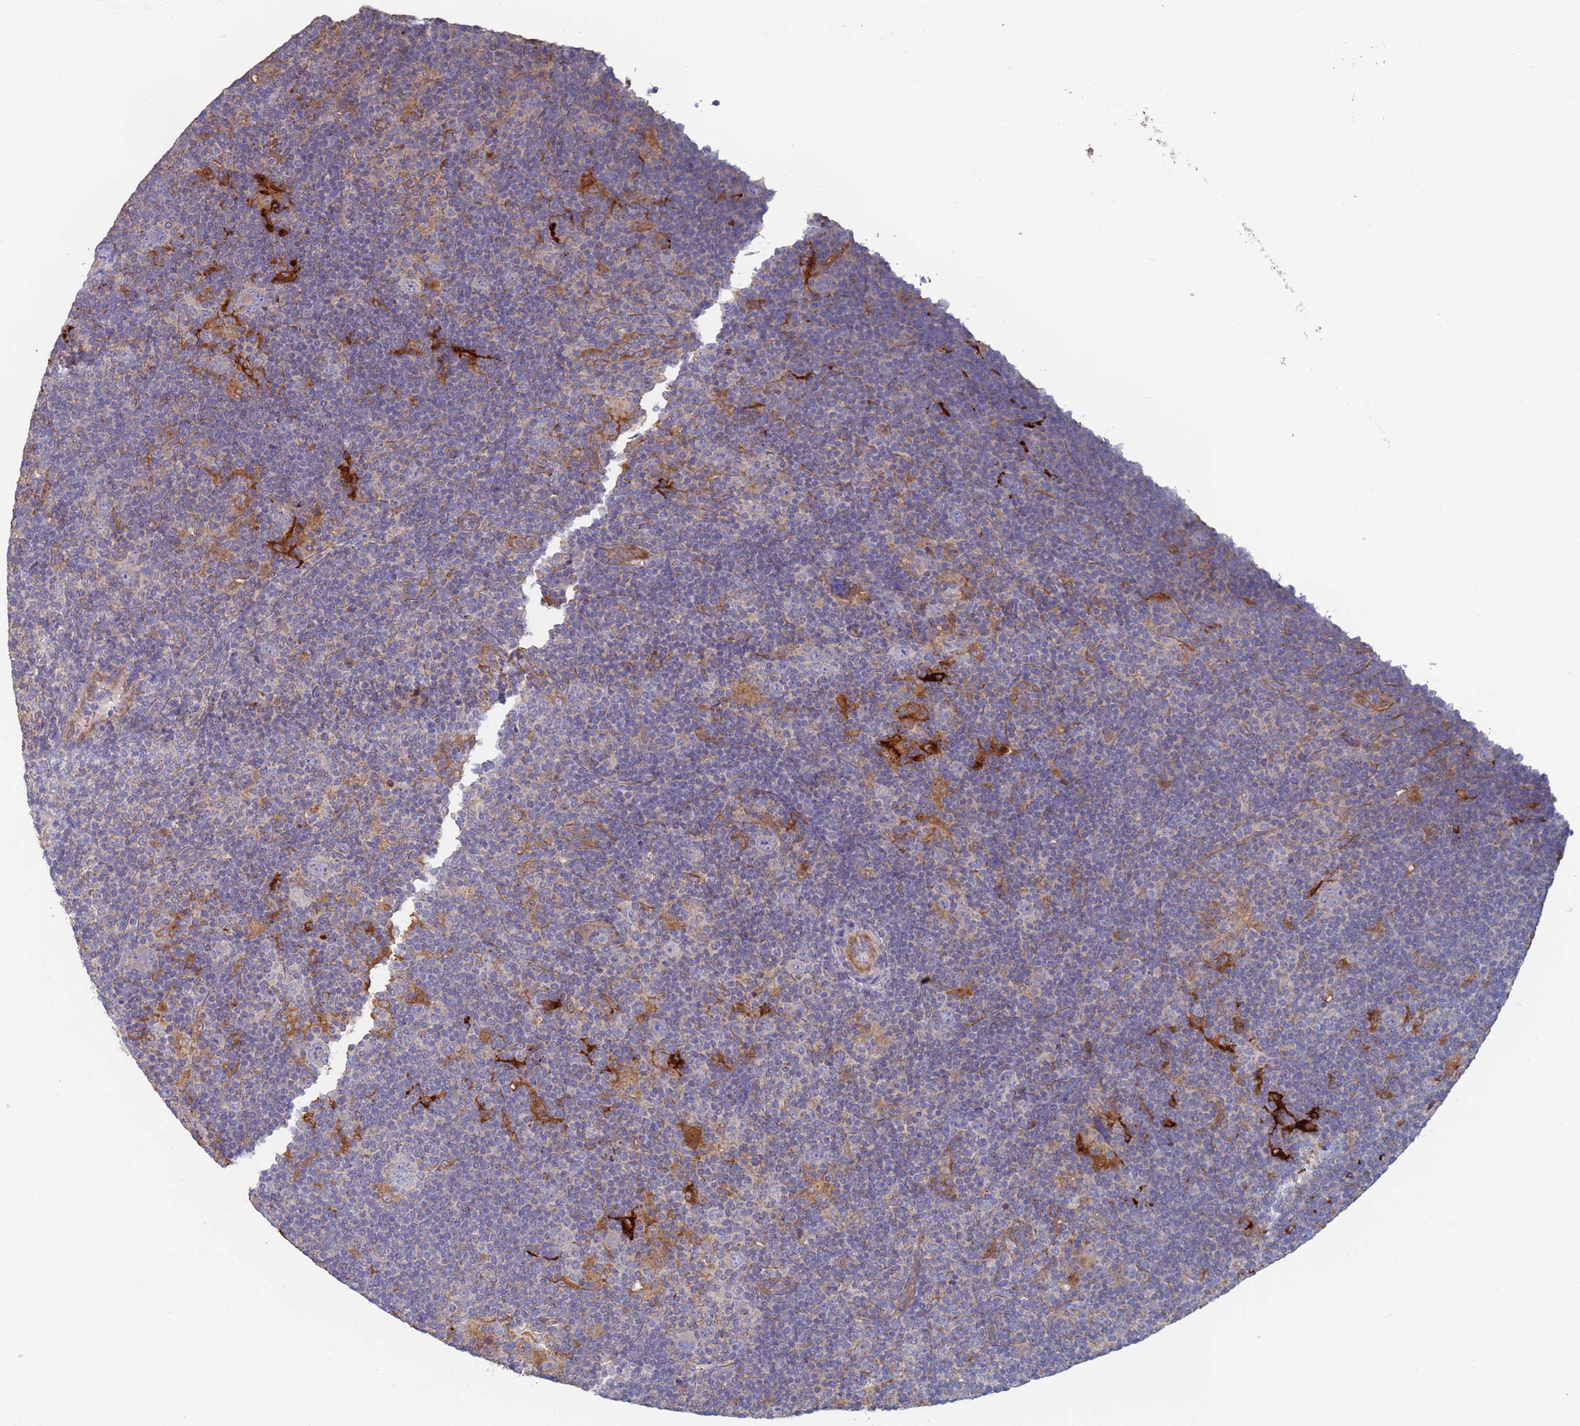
{"staining": {"intensity": "negative", "quantity": "none", "location": "none"}, "tissue": "lymphoma", "cell_type": "Tumor cells", "image_type": "cancer", "snomed": [{"axis": "morphology", "description": "Hodgkin's disease, NOS"}, {"axis": "topography", "description": "Lymph node"}], "caption": "High power microscopy photomicrograph of an immunohistochemistry histopathology image of lymphoma, revealing no significant positivity in tumor cells.", "gene": "MALRD1", "patient": {"sex": "female", "age": 57}}